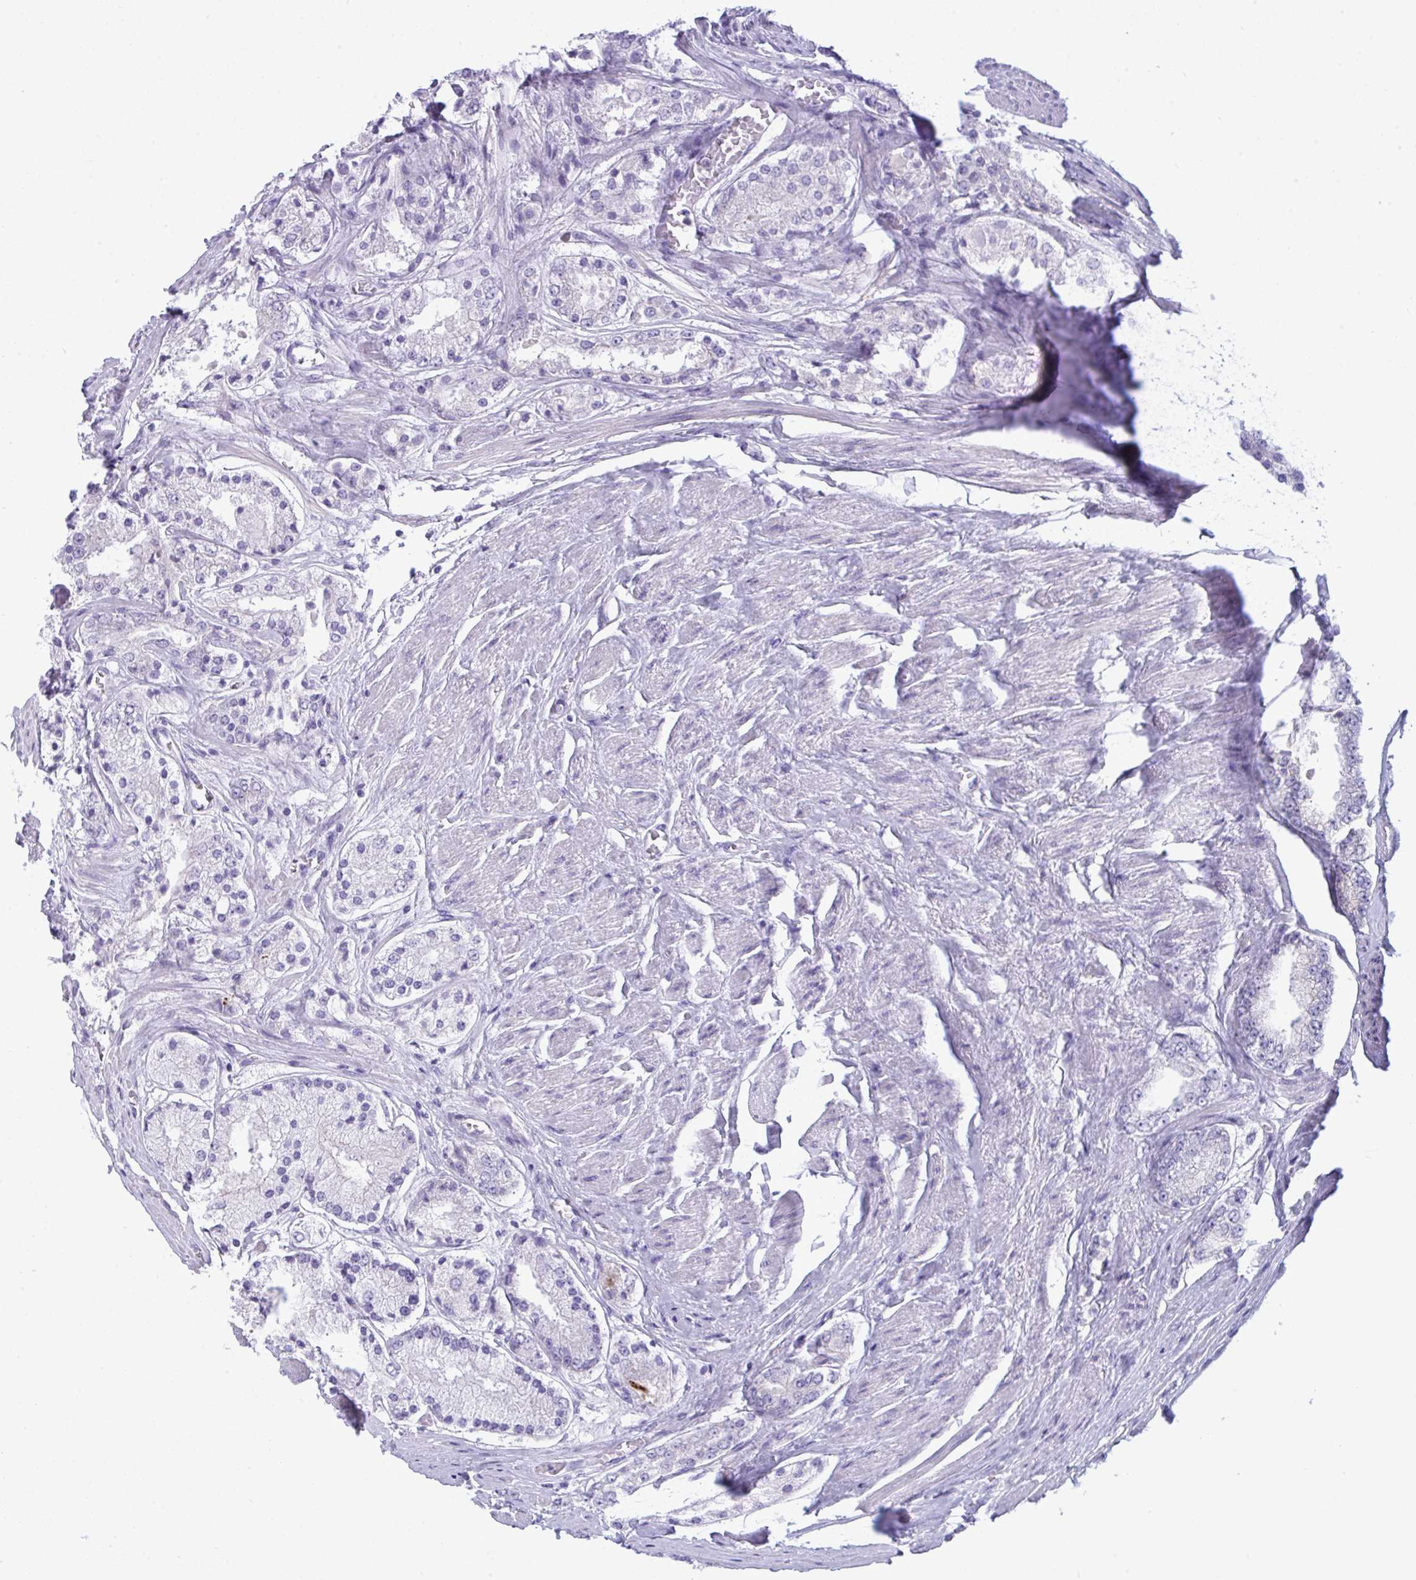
{"staining": {"intensity": "negative", "quantity": "none", "location": "none"}, "tissue": "prostate cancer", "cell_type": "Tumor cells", "image_type": "cancer", "snomed": [{"axis": "morphology", "description": "Adenocarcinoma, High grade"}, {"axis": "topography", "description": "Prostate"}], "caption": "IHC histopathology image of neoplastic tissue: human prostate cancer stained with DAB (3,3'-diaminobenzidine) demonstrates no significant protein positivity in tumor cells.", "gene": "MYH10", "patient": {"sex": "male", "age": 67}}